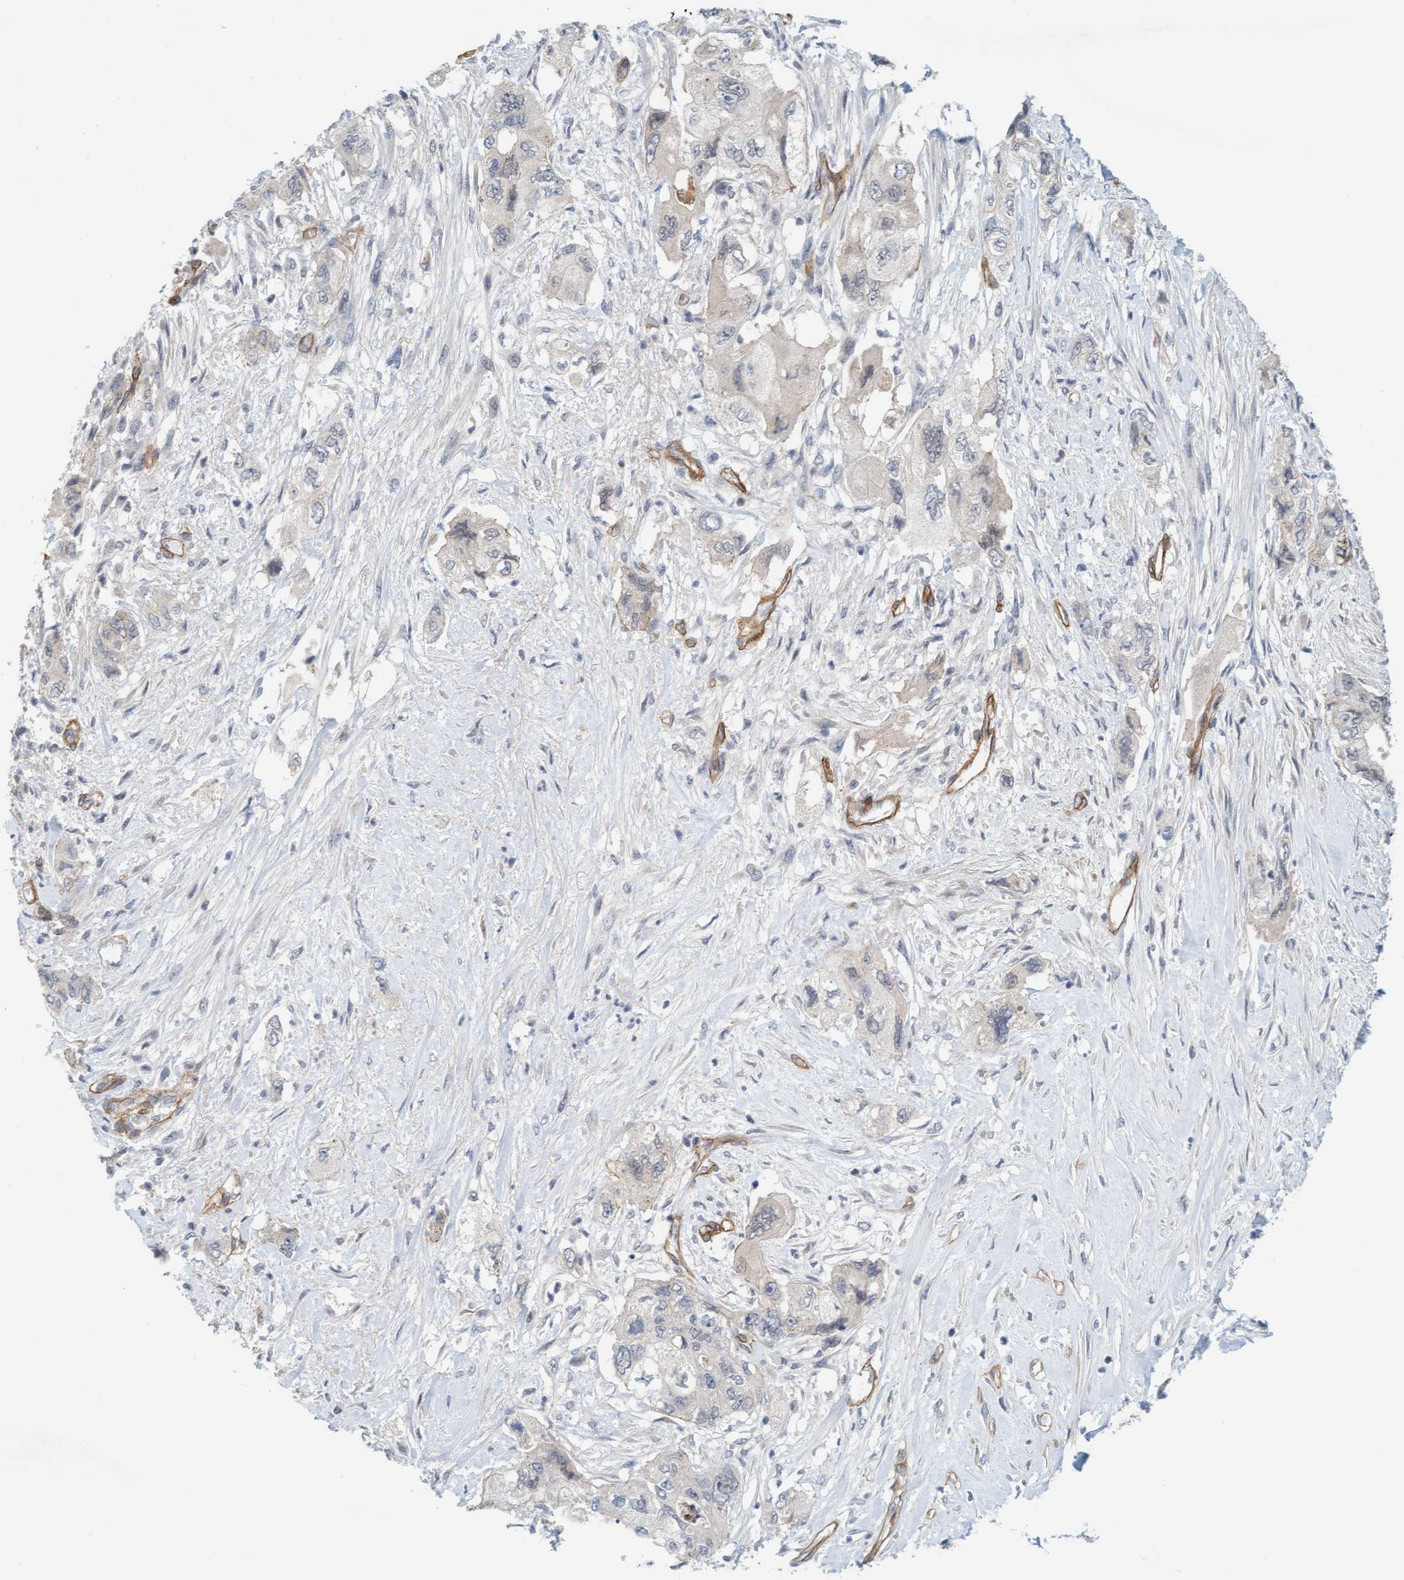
{"staining": {"intensity": "negative", "quantity": "none", "location": "none"}, "tissue": "pancreatic cancer", "cell_type": "Tumor cells", "image_type": "cancer", "snomed": [{"axis": "morphology", "description": "Adenocarcinoma, NOS"}, {"axis": "topography", "description": "Pancreas"}], "caption": "Immunohistochemical staining of pancreatic cancer displays no significant positivity in tumor cells. (Brightfield microscopy of DAB immunohistochemistry at high magnification).", "gene": "TSTD2", "patient": {"sex": "female", "age": 73}}